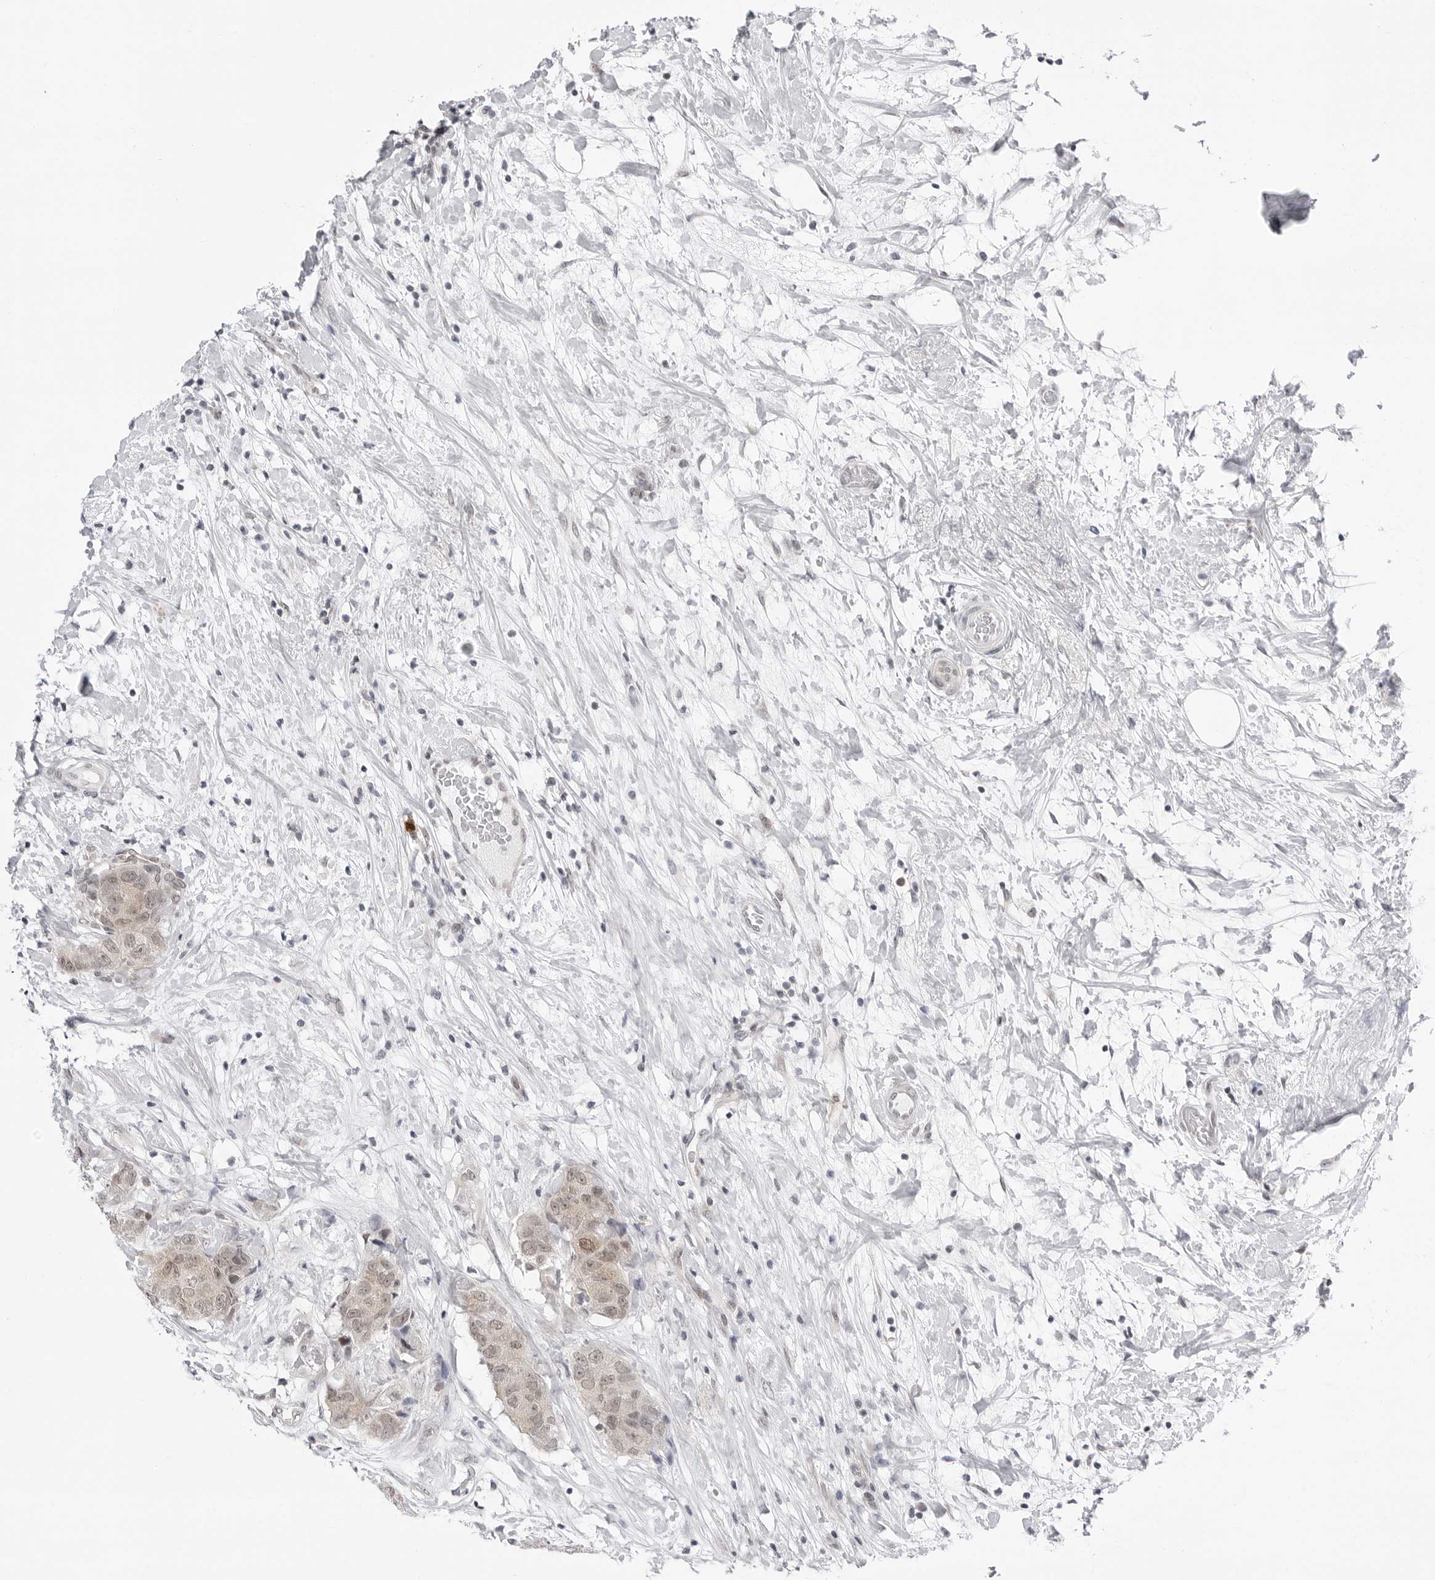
{"staining": {"intensity": "weak", "quantity": ">75%", "location": "cytoplasmic/membranous,nuclear"}, "tissue": "breast cancer", "cell_type": "Tumor cells", "image_type": "cancer", "snomed": [{"axis": "morphology", "description": "Duct carcinoma"}, {"axis": "topography", "description": "Breast"}], "caption": "IHC histopathology image of infiltrating ductal carcinoma (breast) stained for a protein (brown), which shows low levels of weak cytoplasmic/membranous and nuclear expression in approximately >75% of tumor cells.", "gene": "PPP2R5C", "patient": {"sex": "female", "age": 62}}